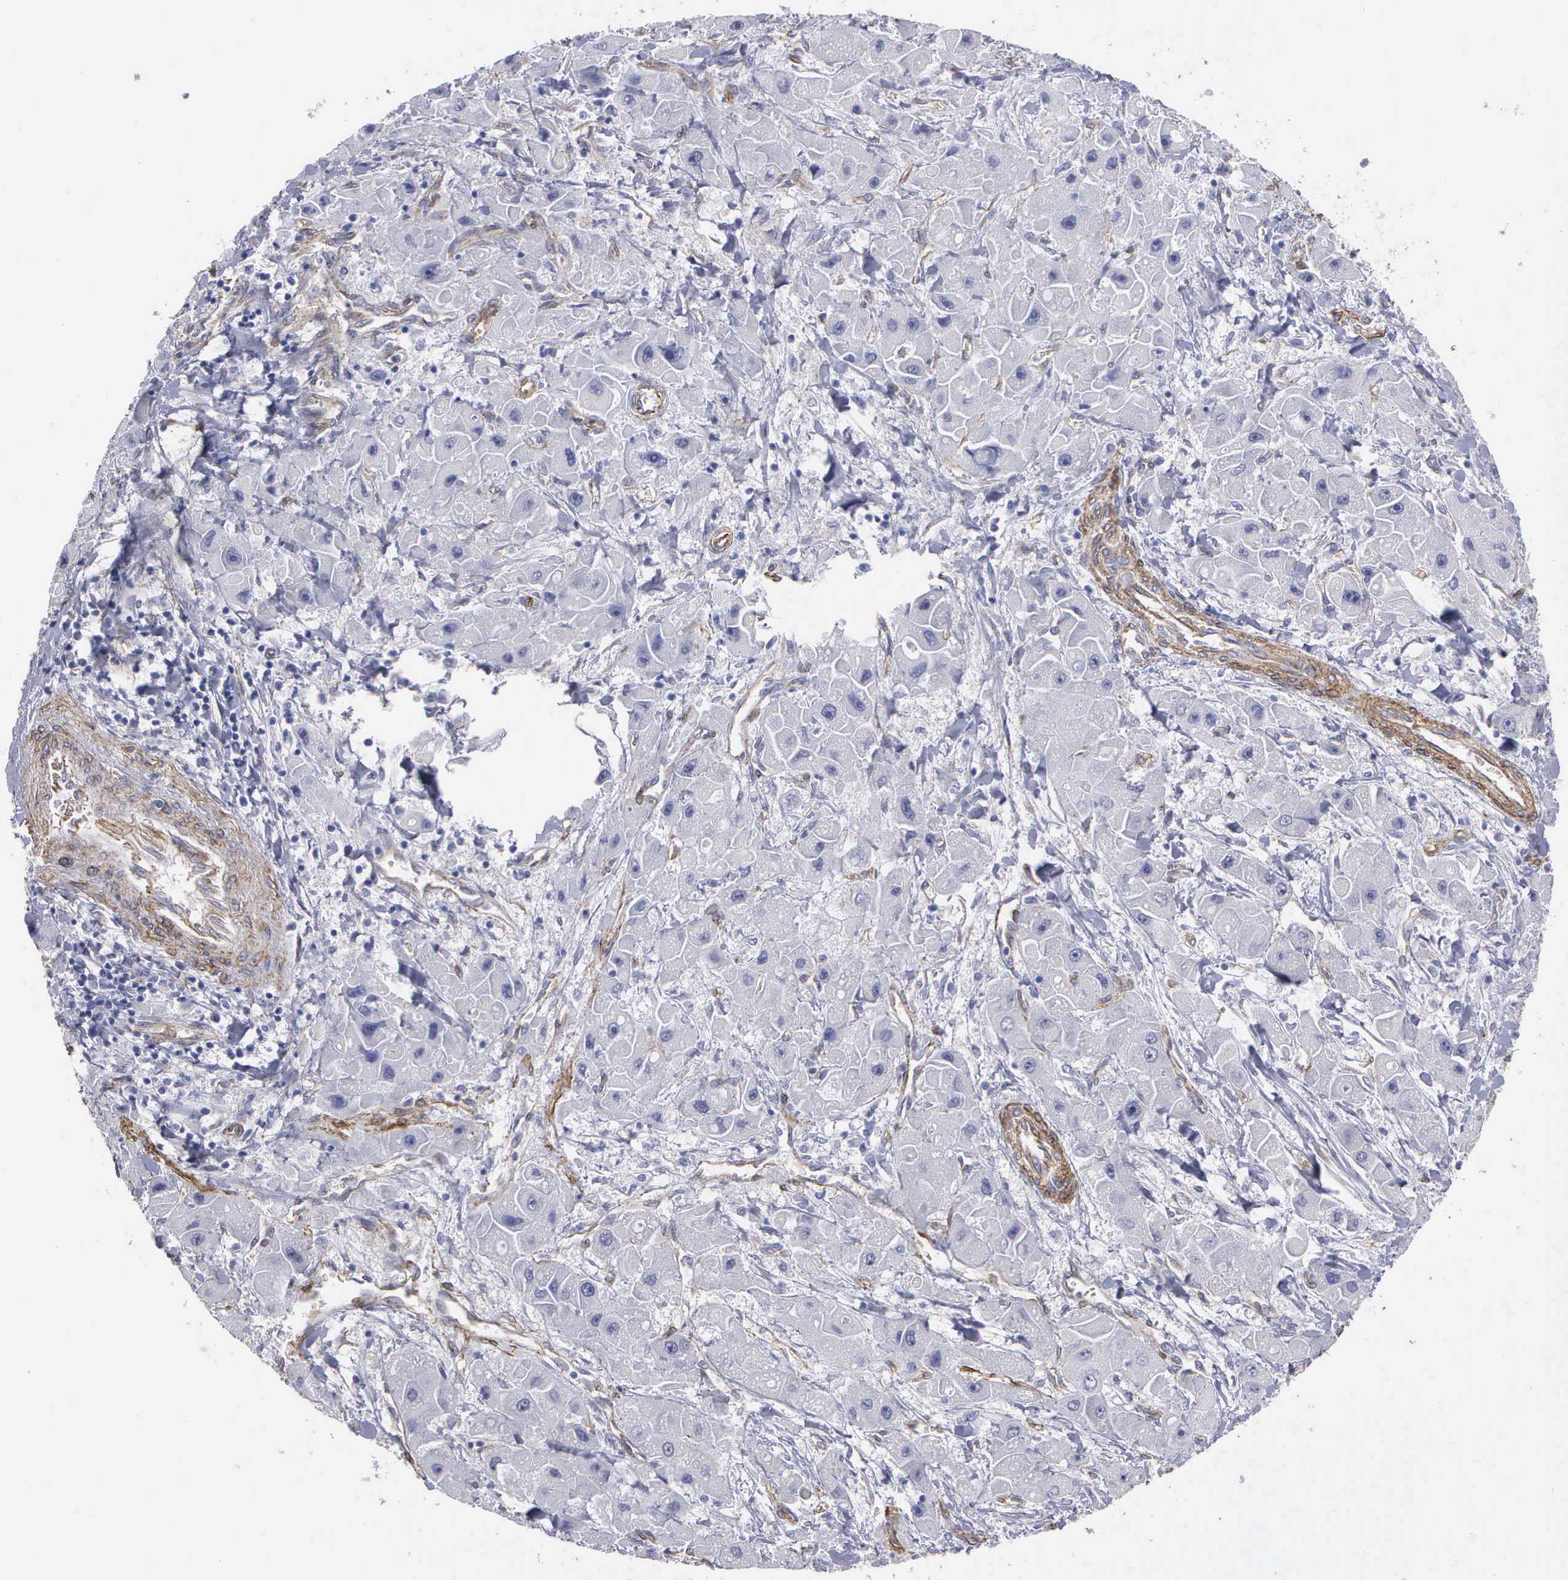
{"staining": {"intensity": "negative", "quantity": "none", "location": "none"}, "tissue": "liver cancer", "cell_type": "Tumor cells", "image_type": "cancer", "snomed": [{"axis": "morphology", "description": "Carcinoma, Hepatocellular, NOS"}, {"axis": "topography", "description": "Liver"}], "caption": "Immunohistochemistry image of neoplastic tissue: human liver cancer (hepatocellular carcinoma) stained with DAB reveals no significant protein staining in tumor cells.", "gene": "MAGEB10", "patient": {"sex": "male", "age": 24}}